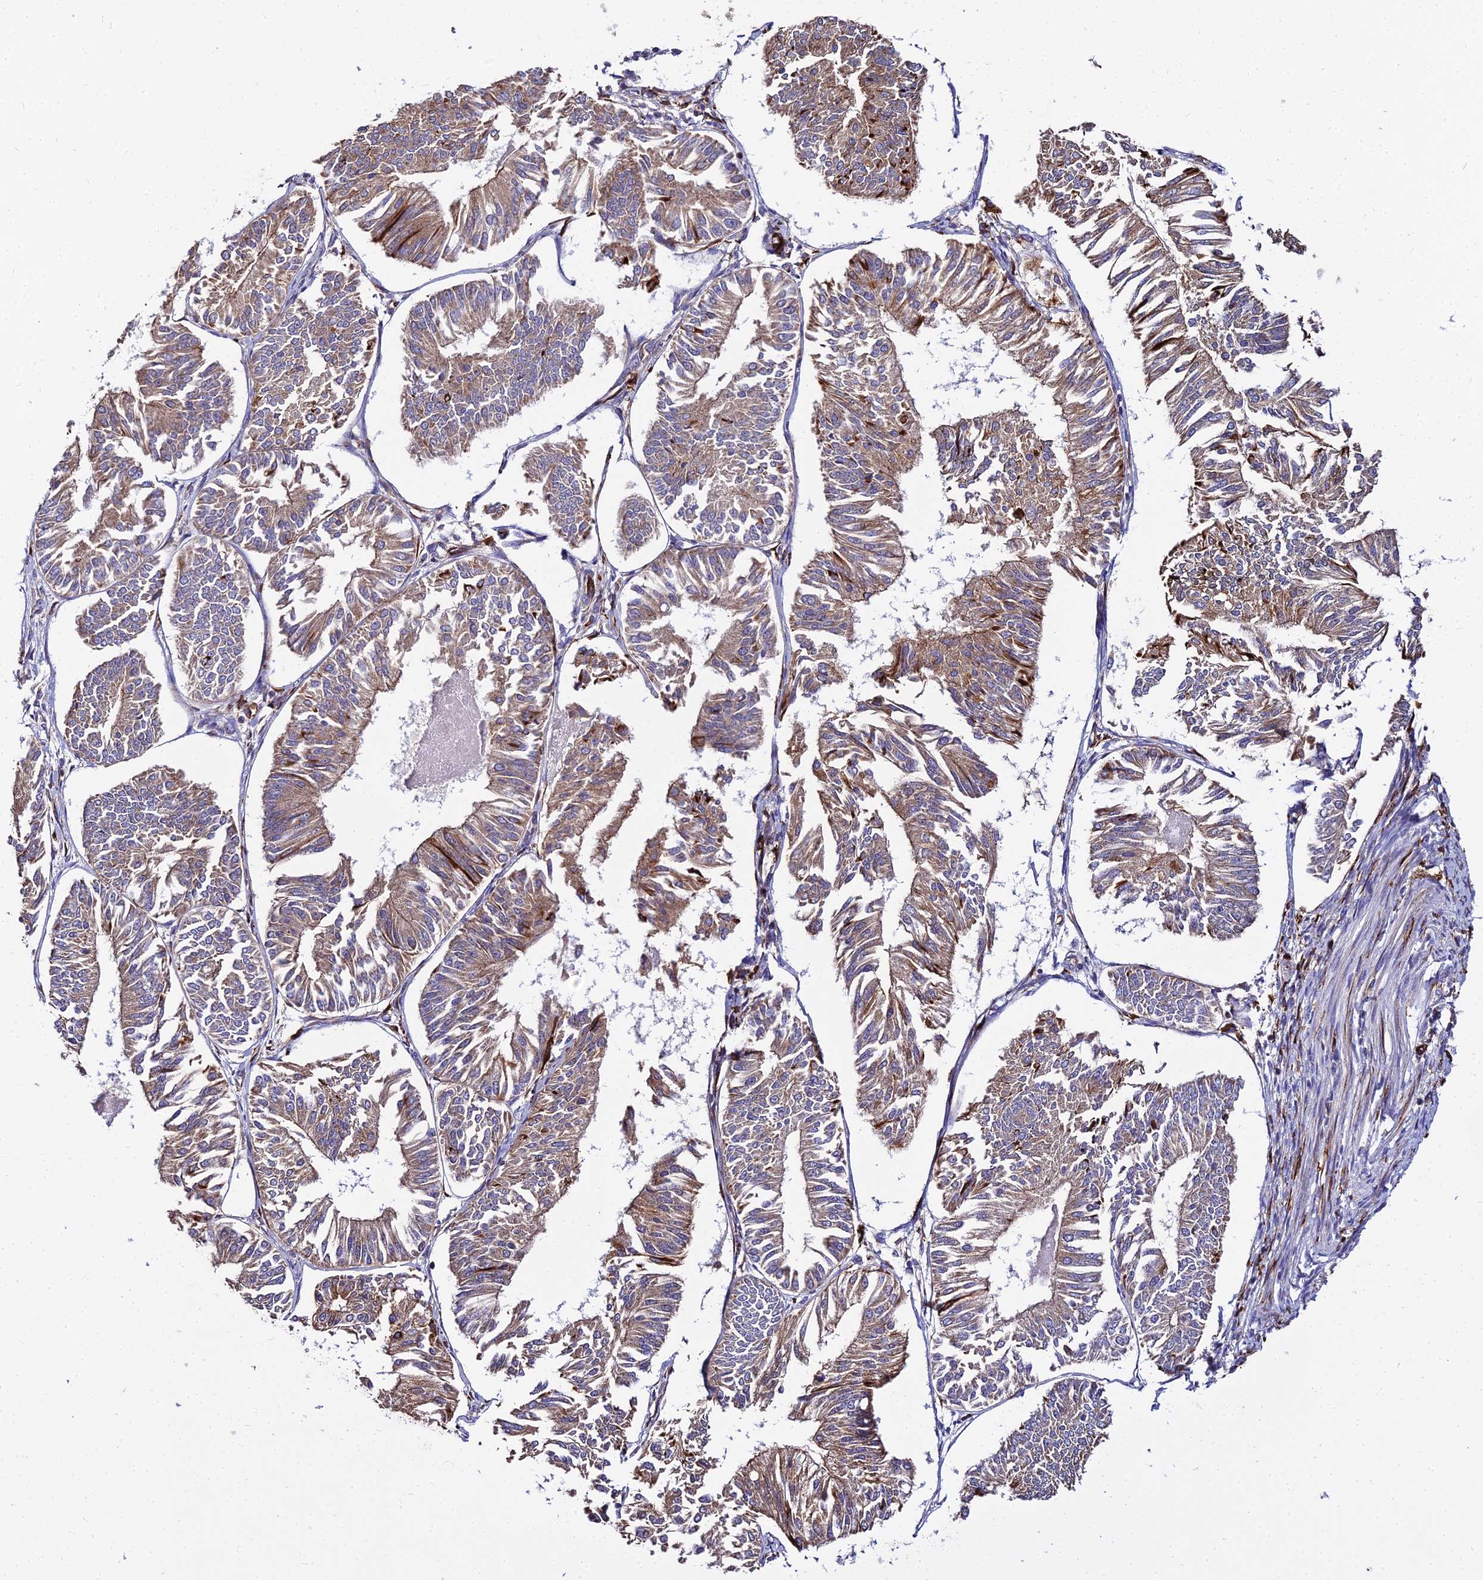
{"staining": {"intensity": "moderate", "quantity": ">75%", "location": "cytoplasmic/membranous"}, "tissue": "endometrial cancer", "cell_type": "Tumor cells", "image_type": "cancer", "snomed": [{"axis": "morphology", "description": "Adenocarcinoma, NOS"}, {"axis": "topography", "description": "Endometrium"}], "caption": "An image showing moderate cytoplasmic/membranous positivity in approximately >75% of tumor cells in endometrial cancer, as visualized by brown immunohistochemical staining.", "gene": "PEX19", "patient": {"sex": "female", "age": 58}}